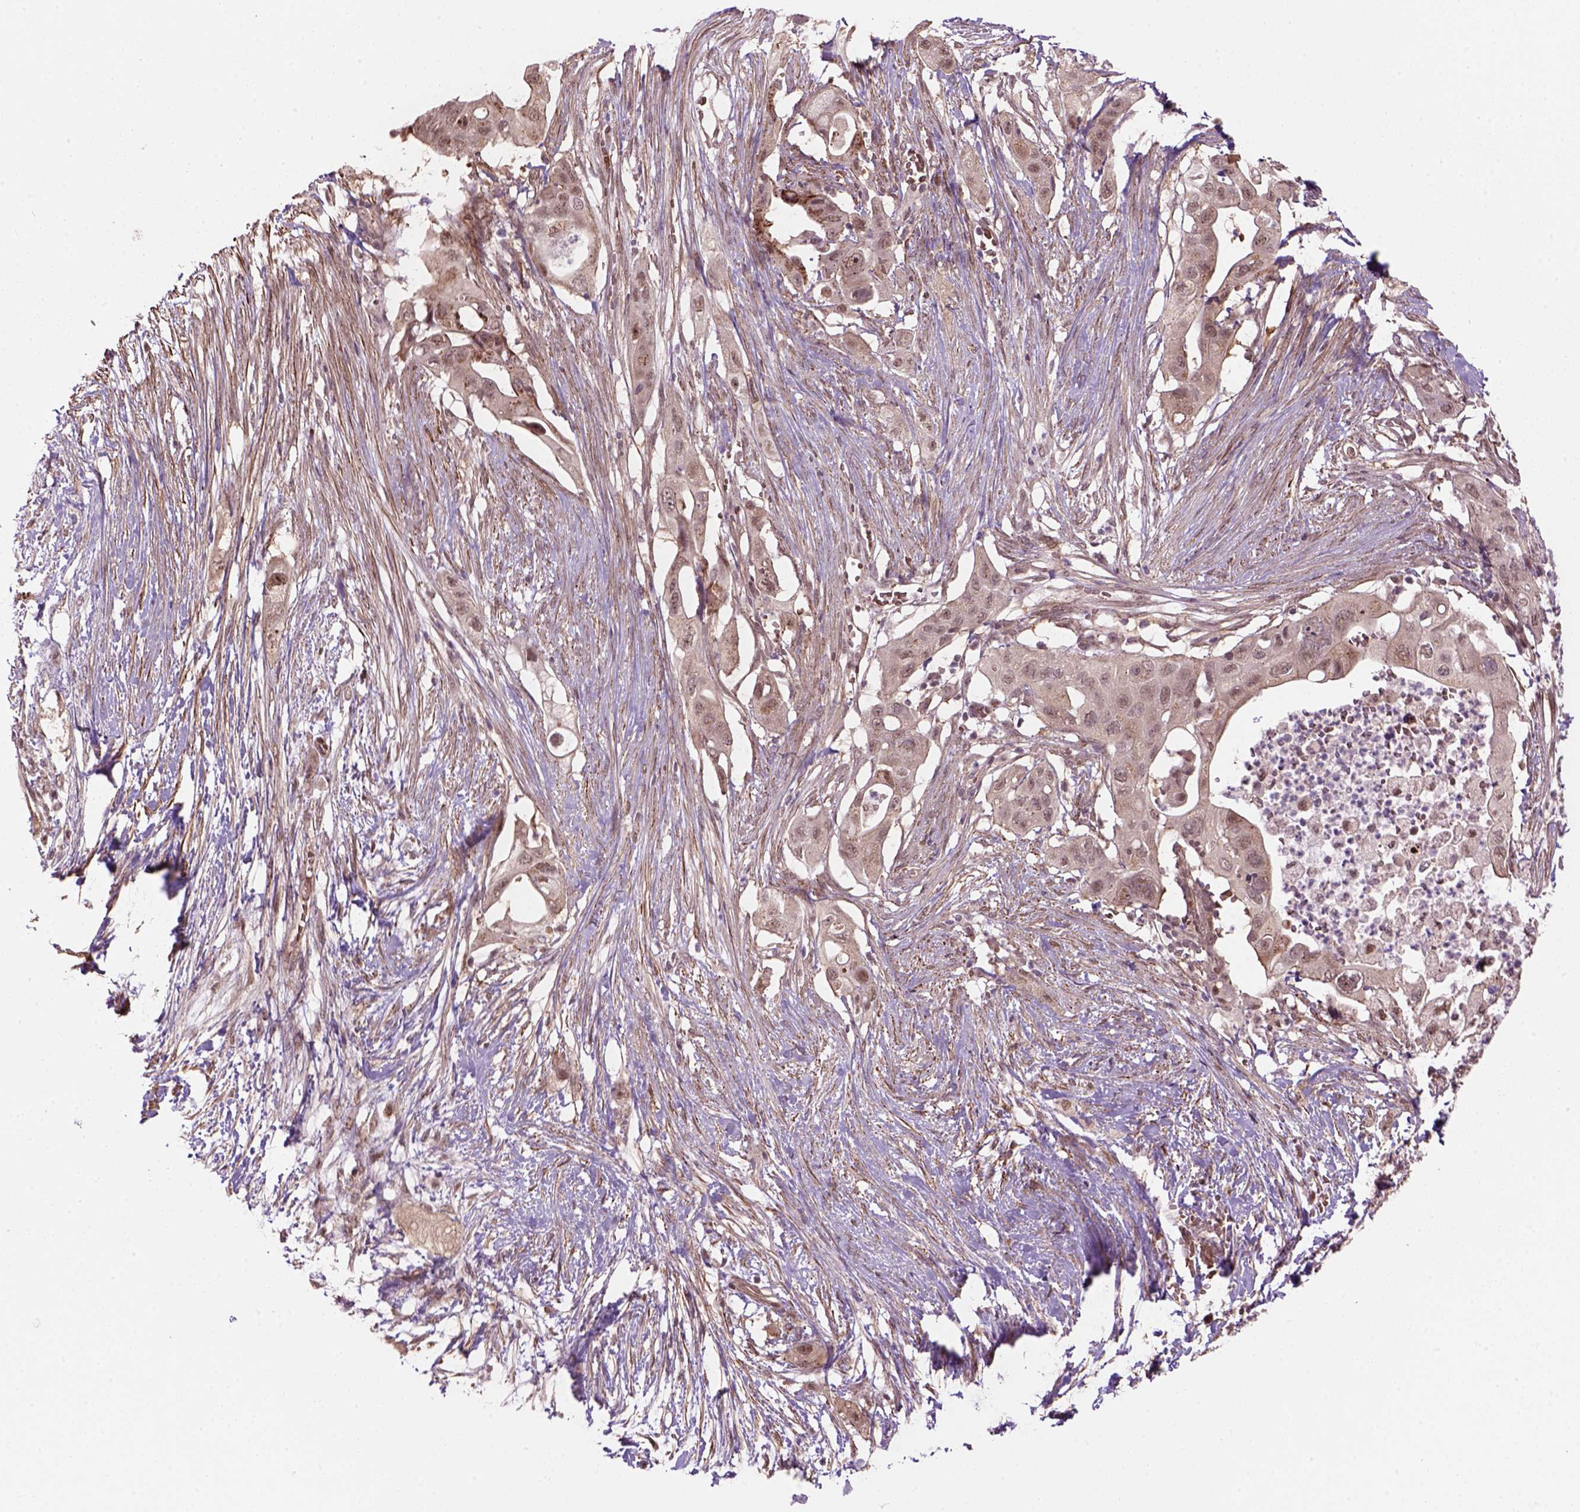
{"staining": {"intensity": "moderate", "quantity": "<25%", "location": "cytoplasmic/membranous,nuclear"}, "tissue": "pancreatic cancer", "cell_type": "Tumor cells", "image_type": "cancer", "snomed": [{"axis": "morphology", "description": "Adenocarcinoma, NOS"}, {"axis": "topography", "description": "Pancreas"}], "caption": "The micrograph demonstrates immunohistochemical staining of pancreatic adenocarcinoma. There is moderate cytoplasmic/membranous and nuclear positivity is appreciated in approximately <25% of tumor cells.", "gene": "PSMD11", "patient": {"sex": "female", "age": 72}}